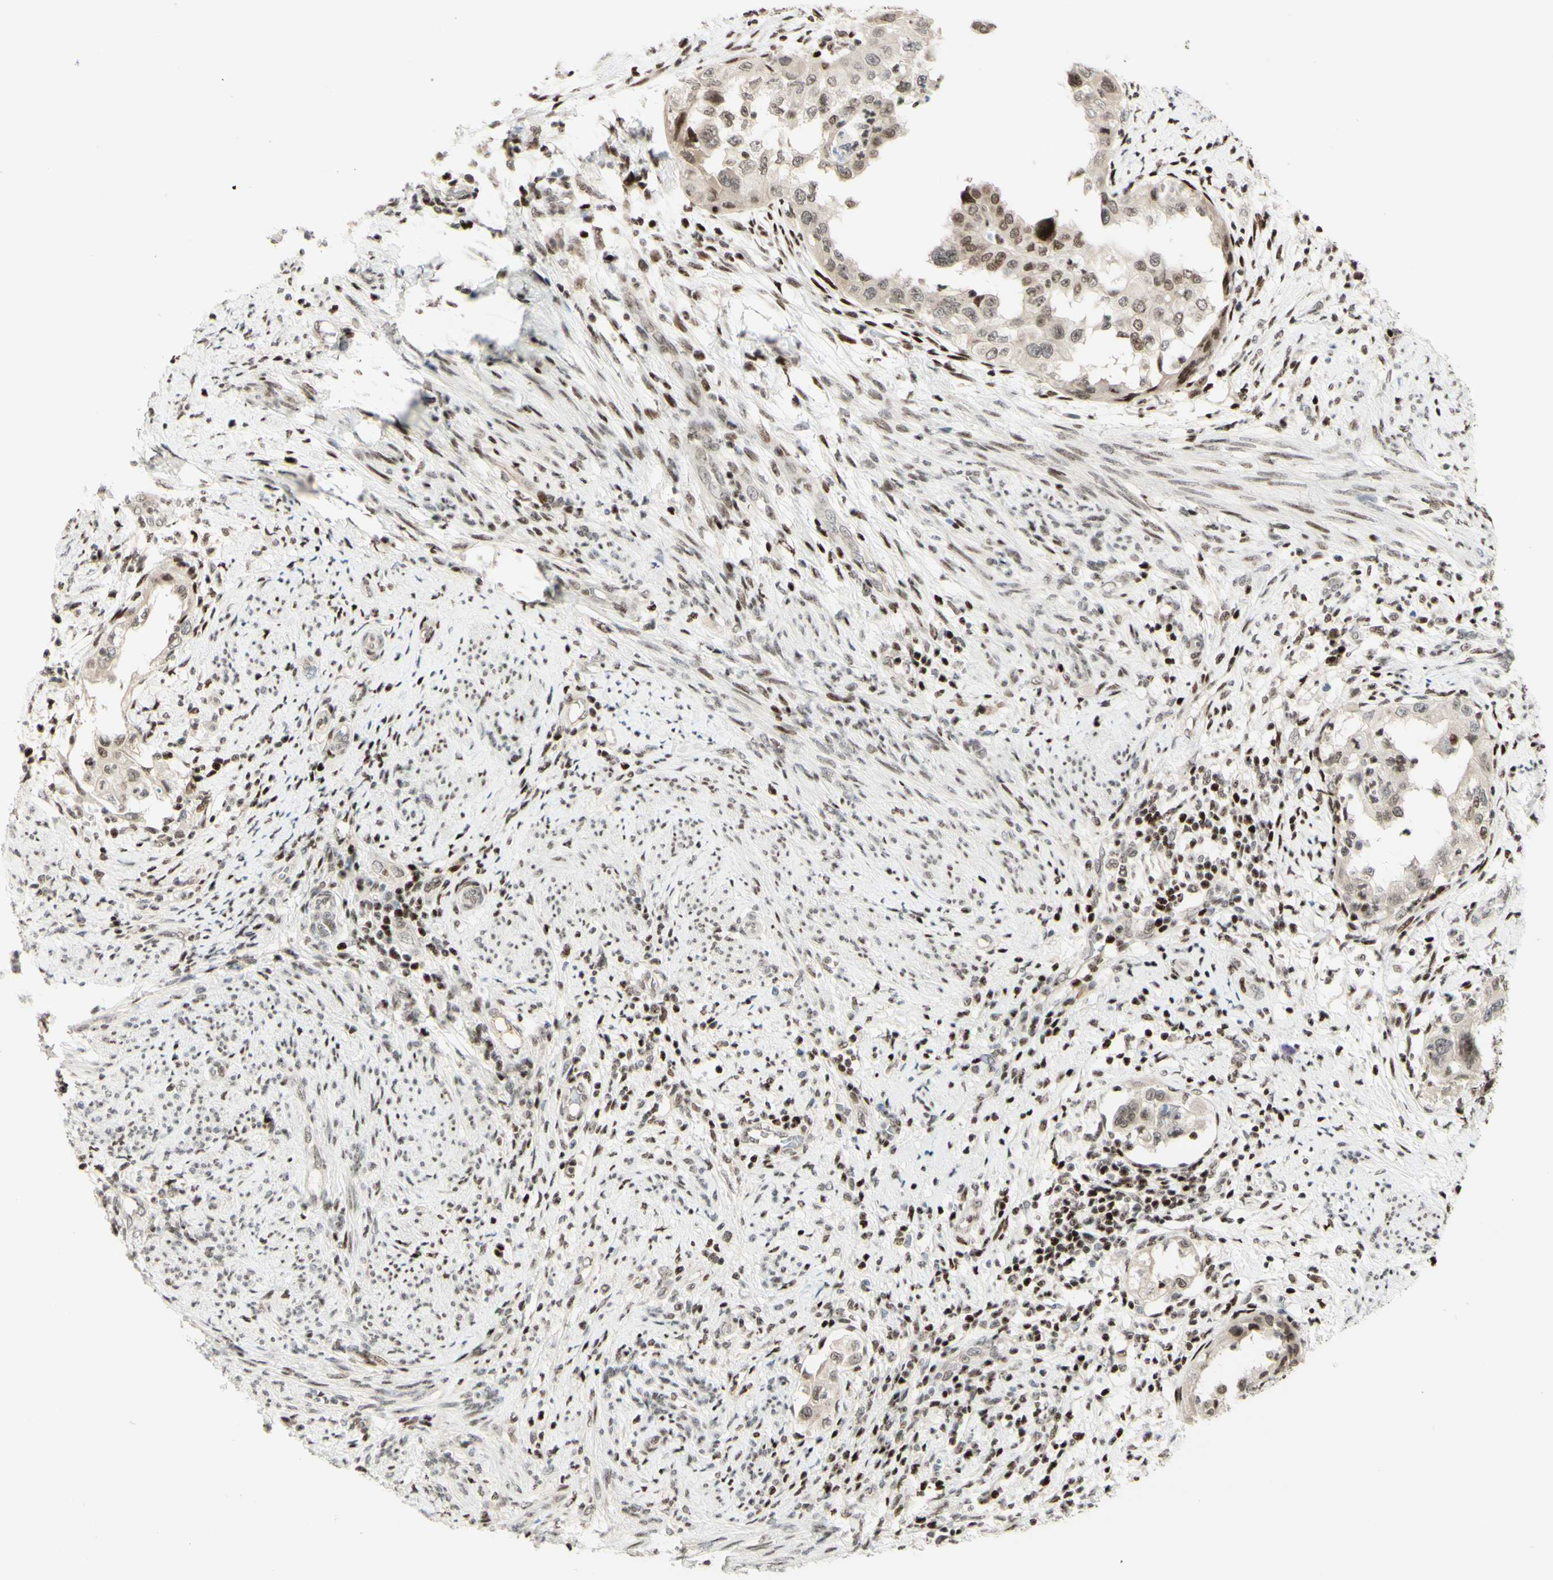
{"staining": {"intensity": "weak", "quantity": "25%-75%", "location": "cytoplasmic/membranous,nuclear"}, "tissue": "endometrial cancer", "cell_type": "Tumor cells", "image_type": "cancer", "snomed": [{"axis": "morphology", "description": "Adenocarcinoma, NOS"}, {"axis": "topography", "description": "Endometrium"}], "caption": "The histopathology image shows a brown stain indicating the presence of a protein in the cytoplasmic/membranous and nuclear of tumor cells in endometrial cancer (adenocarcinoma). The protein of interest is shown in brown color, while the nuclei are stained blue.", "gene": "CDKL5", "patient": {"sex": "female", "age": 85}}